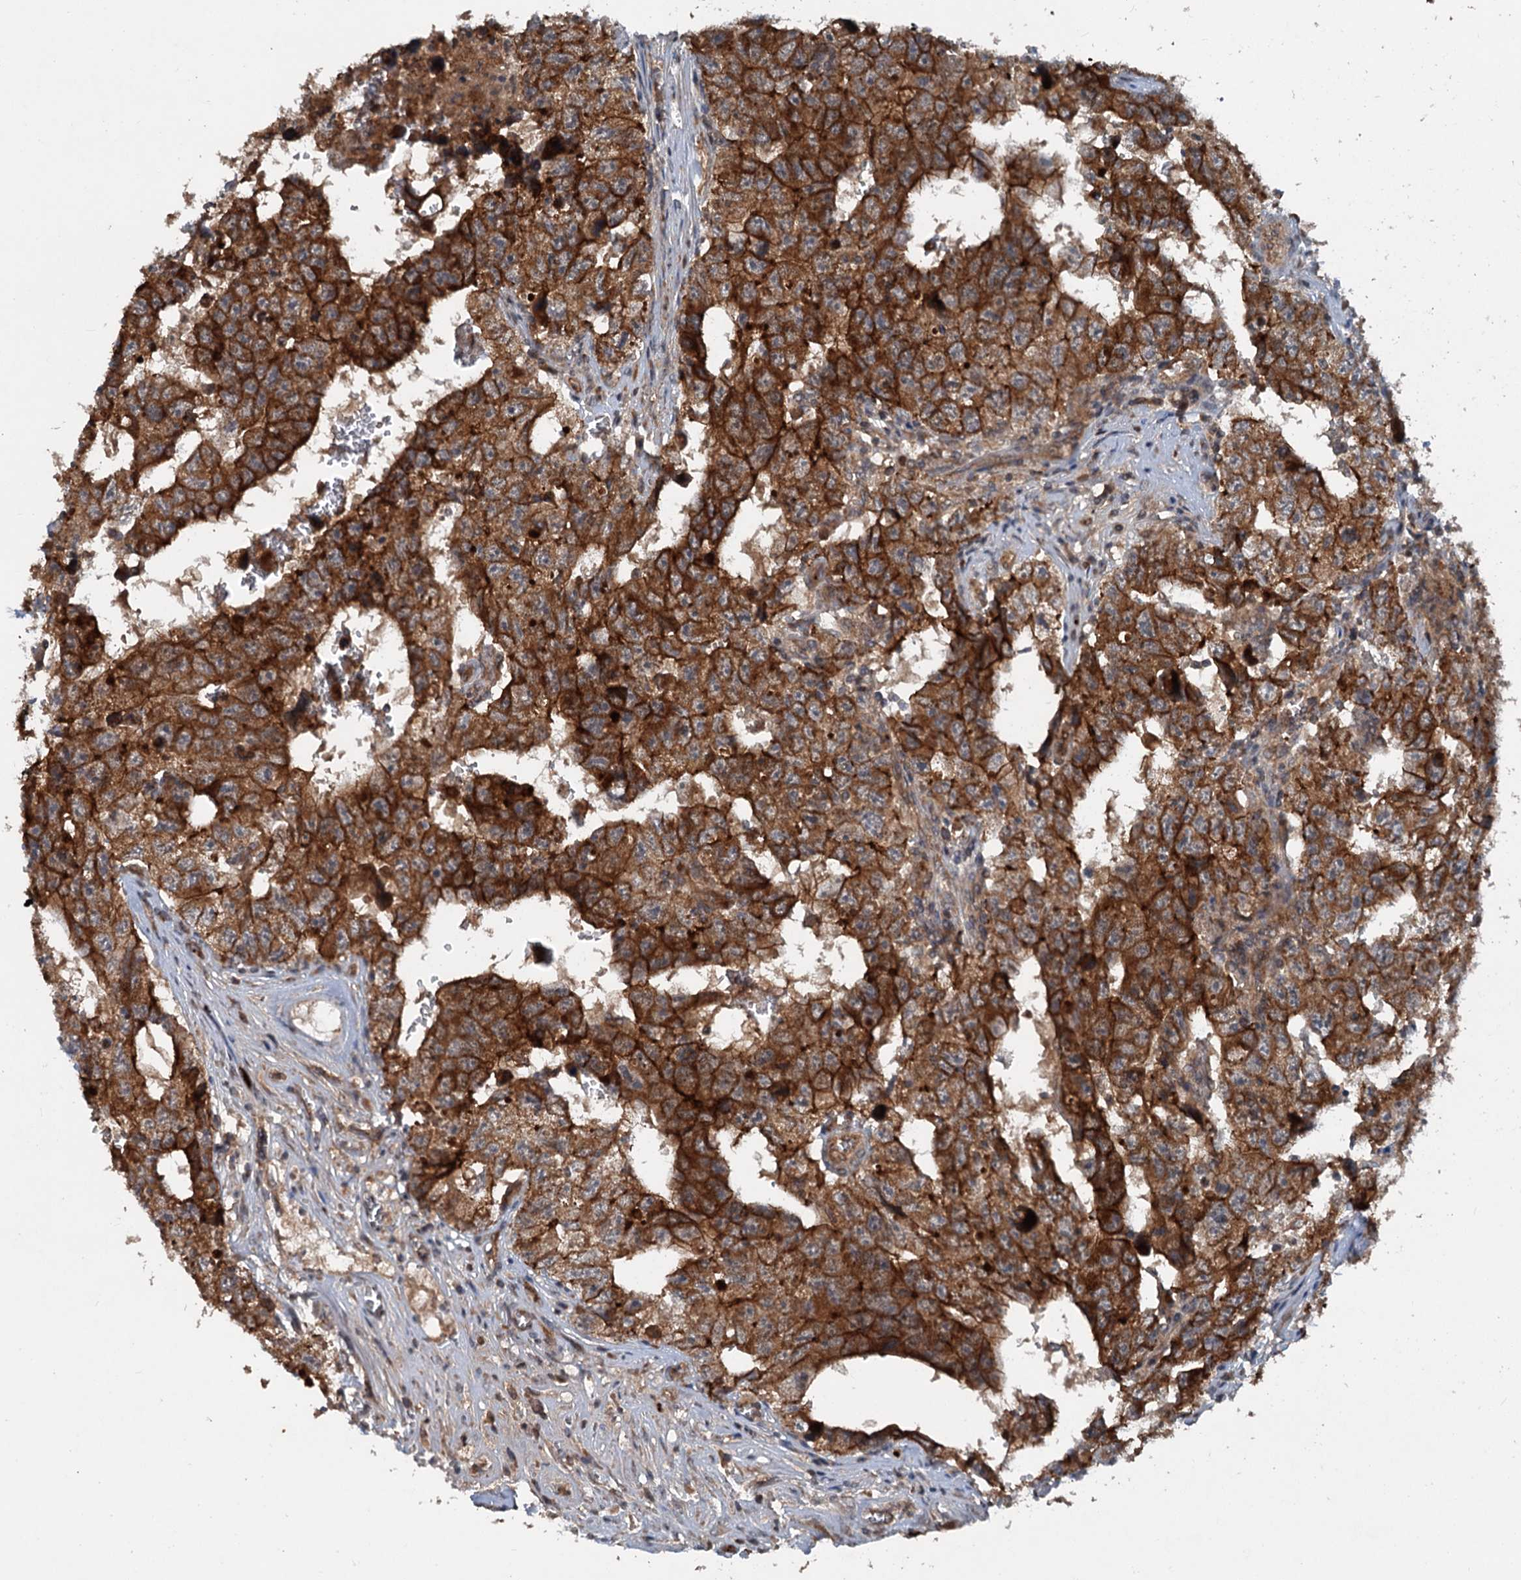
{"staining": {"intensity": "strong", "quantity": ">75%", "location": "cytoplasmic/membranous"}, "tissue": "testis cancer", "cell_type": "Tumor cells", "image_type": "cancer", "snomed": [{"axis": "morphology", "description": "Carcinoma, Embryonal, NOS"}, {"axis": "topography", "description": "Testis"}], "caption": "The image reveals staining of testis cancer, revealing strong cytoplasmic/membranous protein staining (brown color) within tumor cells.", "gene": "N4BP2L2", "patient": {"sex": "male", "age": 17}}